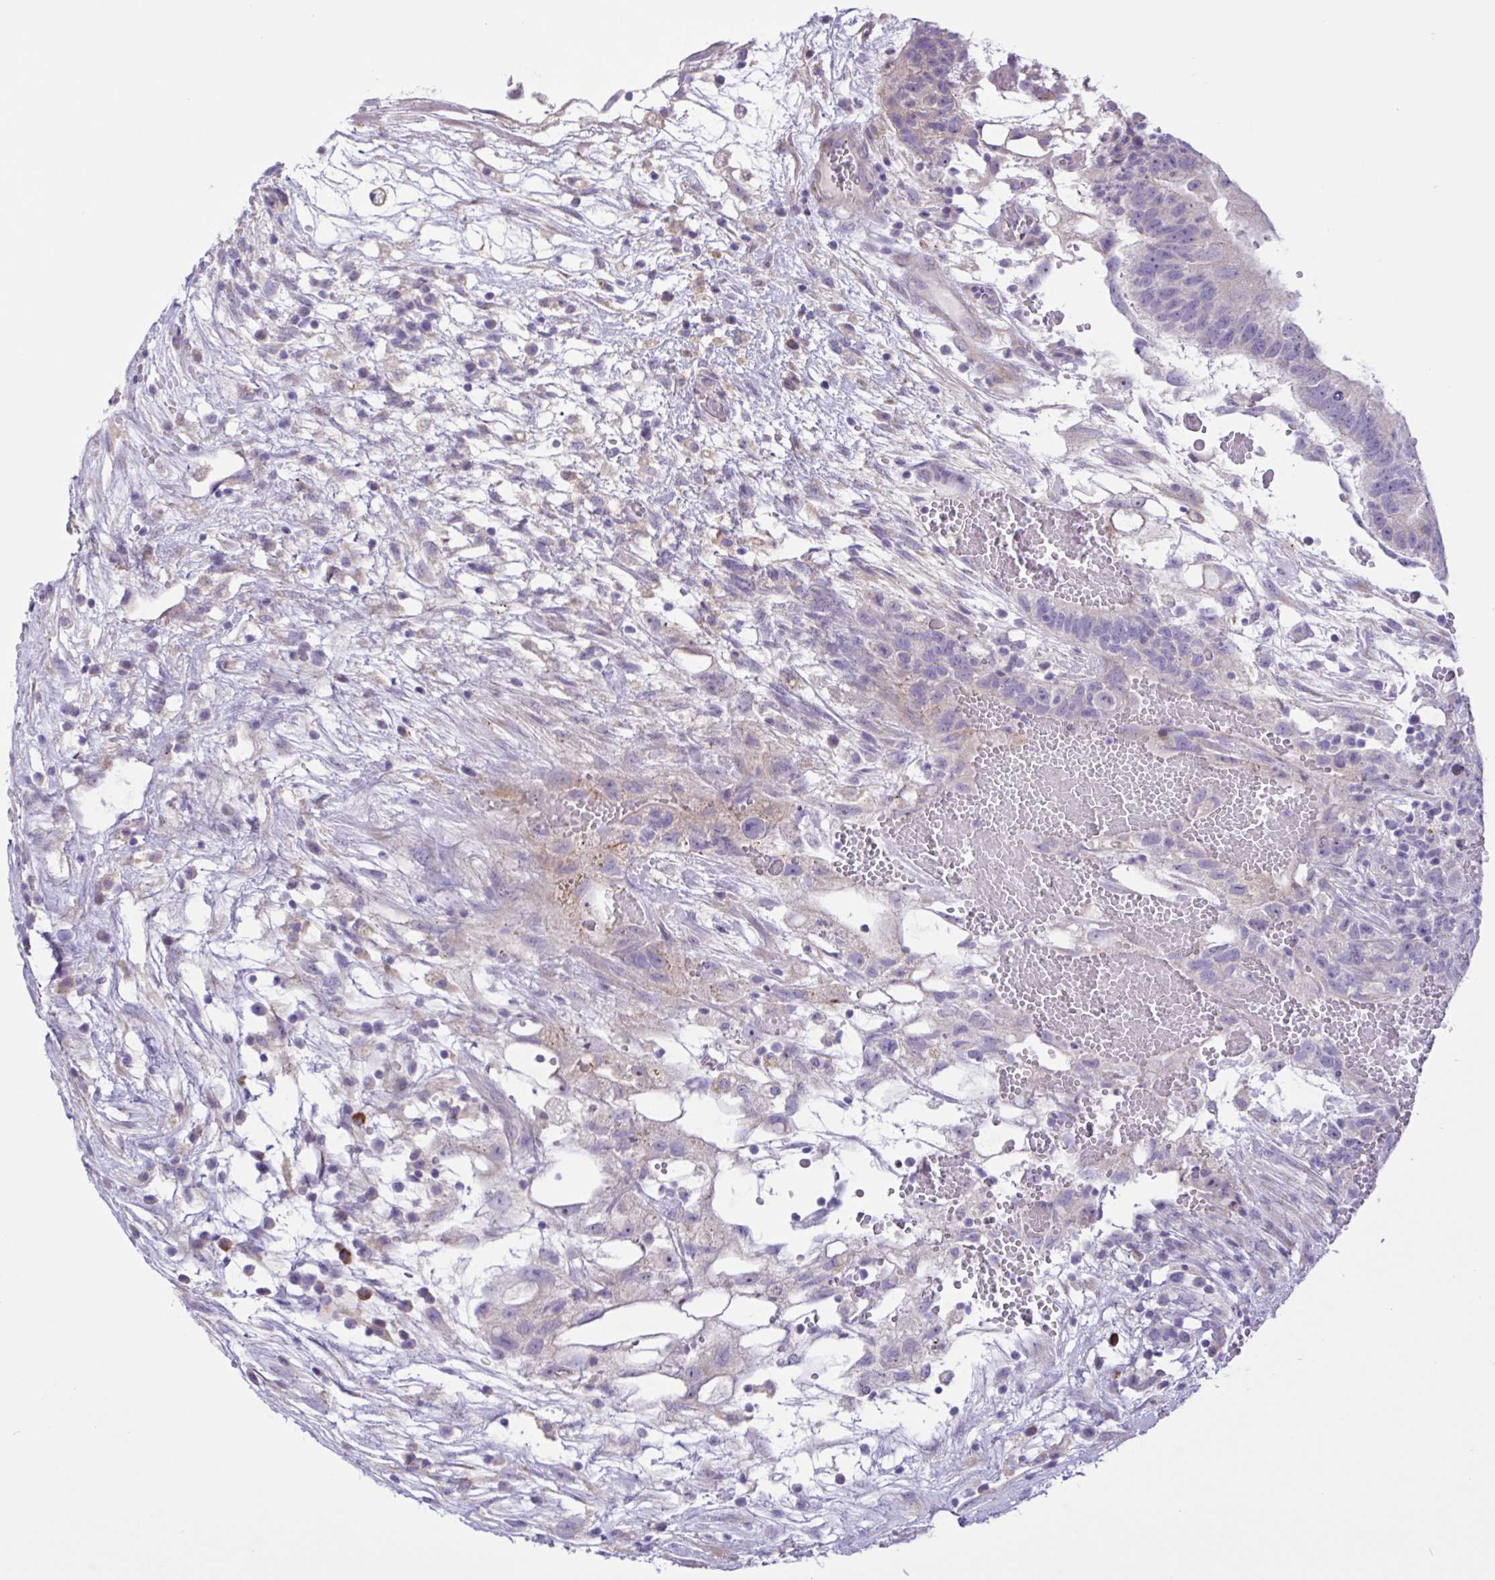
{"staining": {"intensity": "negative", "quantity": "none", "location": "none"}, "tissue": "testis cancer", "cell_type": "Tumor cells", "image_type": "cancer", "snomed": [{"axis": "morphology", "description": "Normal tissue, NOS"}, {"axis": "morphology", "description": "Carcinoma, Embryonal, NOS"}, {"axis": "topography", "description": "Testis"}], "caption": "Protein analysis of testis embryonal carcinoma reveals no significant staining in tumor cells.", "gene": "DSC3", "patient": {"sex": "male", "age": 32}}